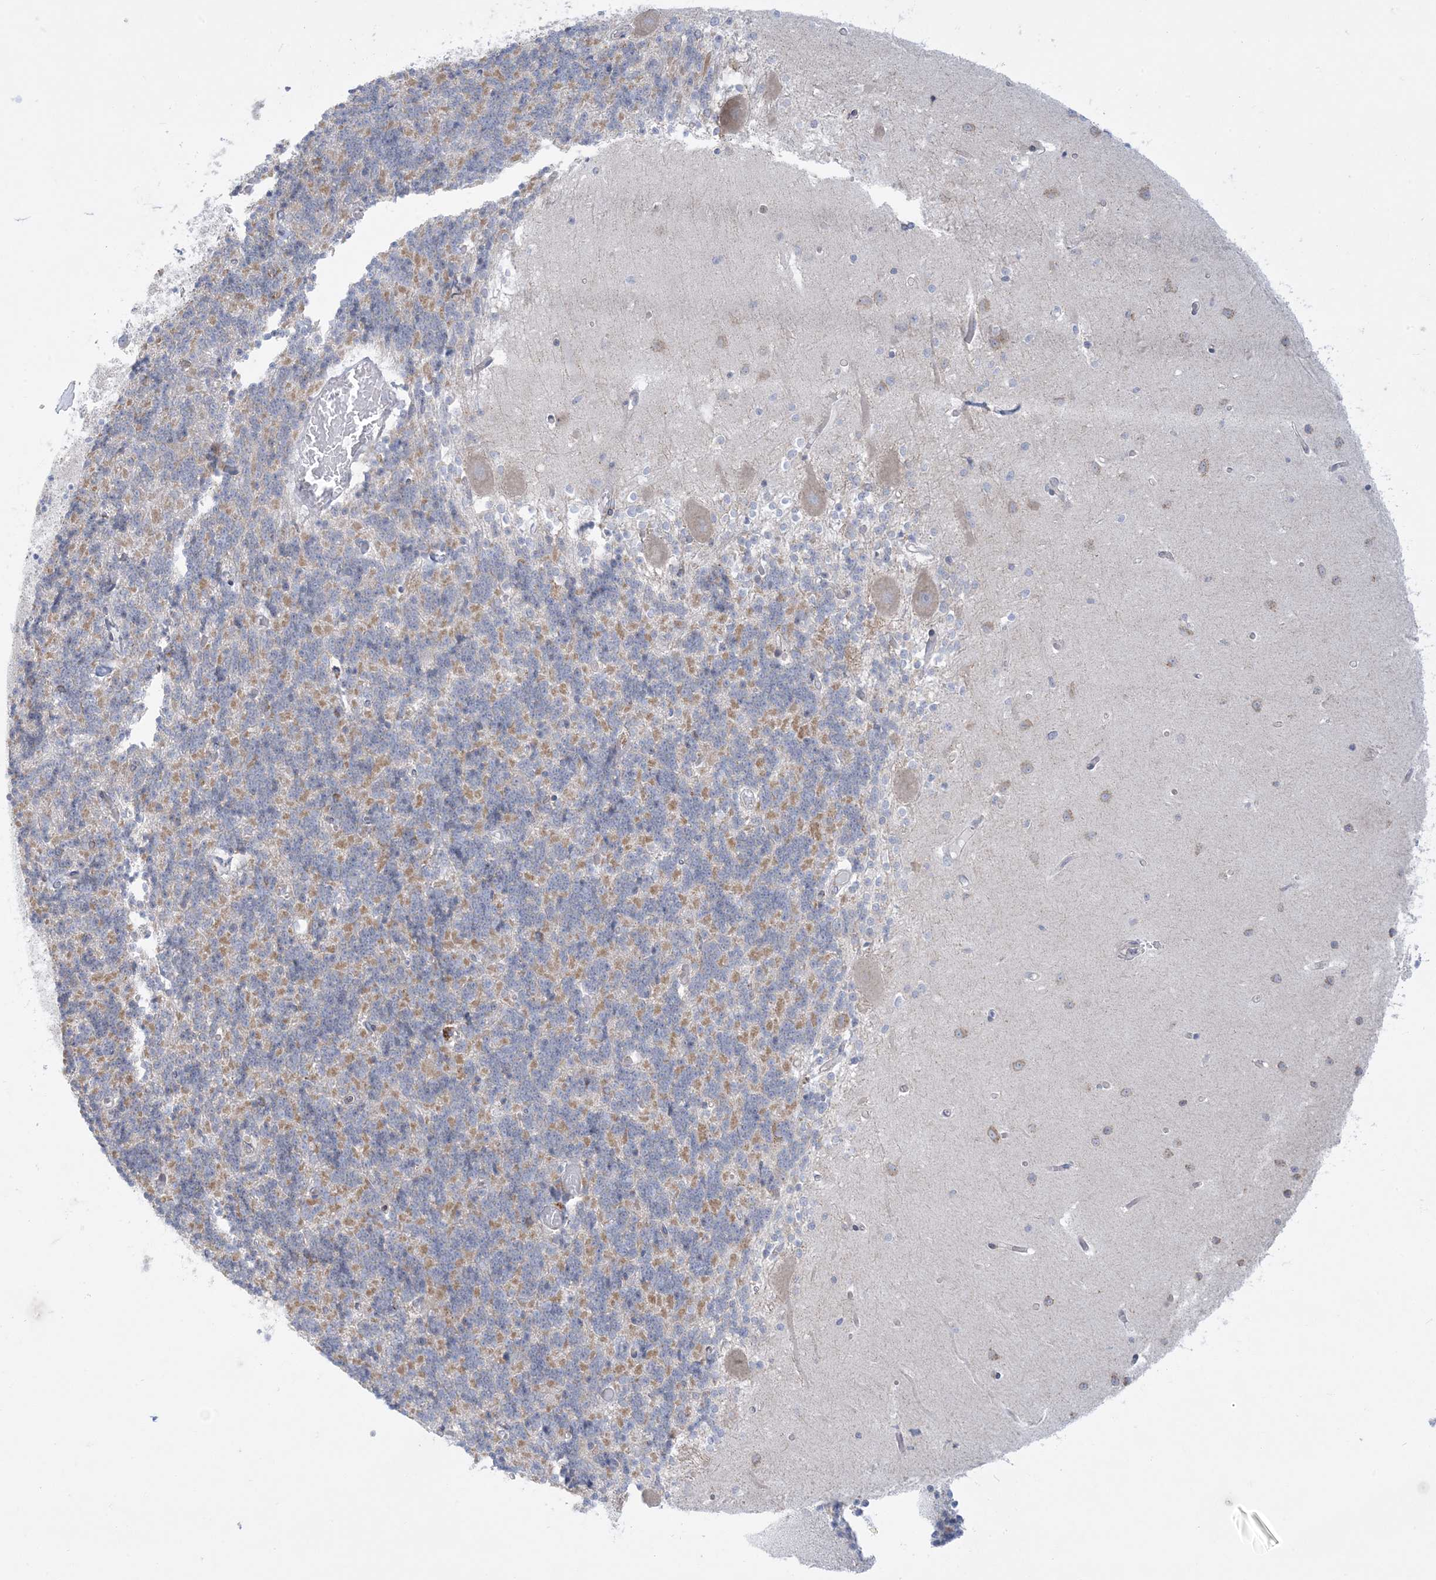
{"staining": {"intensity": "moderate", "quantity": "25%-75%", "location": "cytoplasmic/membranous"}, "tissue": "cerebellum", "cell_type": "Cells in granular layer", "image_type": "normal", "snomed": [{"axis": "morphology", "description": "Normal tissue, NOS"}, {"axis": "topography", "description": "Cerebellum"}], "caption": "Cells in granular layer reveal medium levels of moderate cytoplasmic/membranous positivity in approximately 25%-75% of cells in unremarkable cerebellum.", "gene": "SLAMF9", "patient": {"sex": "male", "age": 37}}